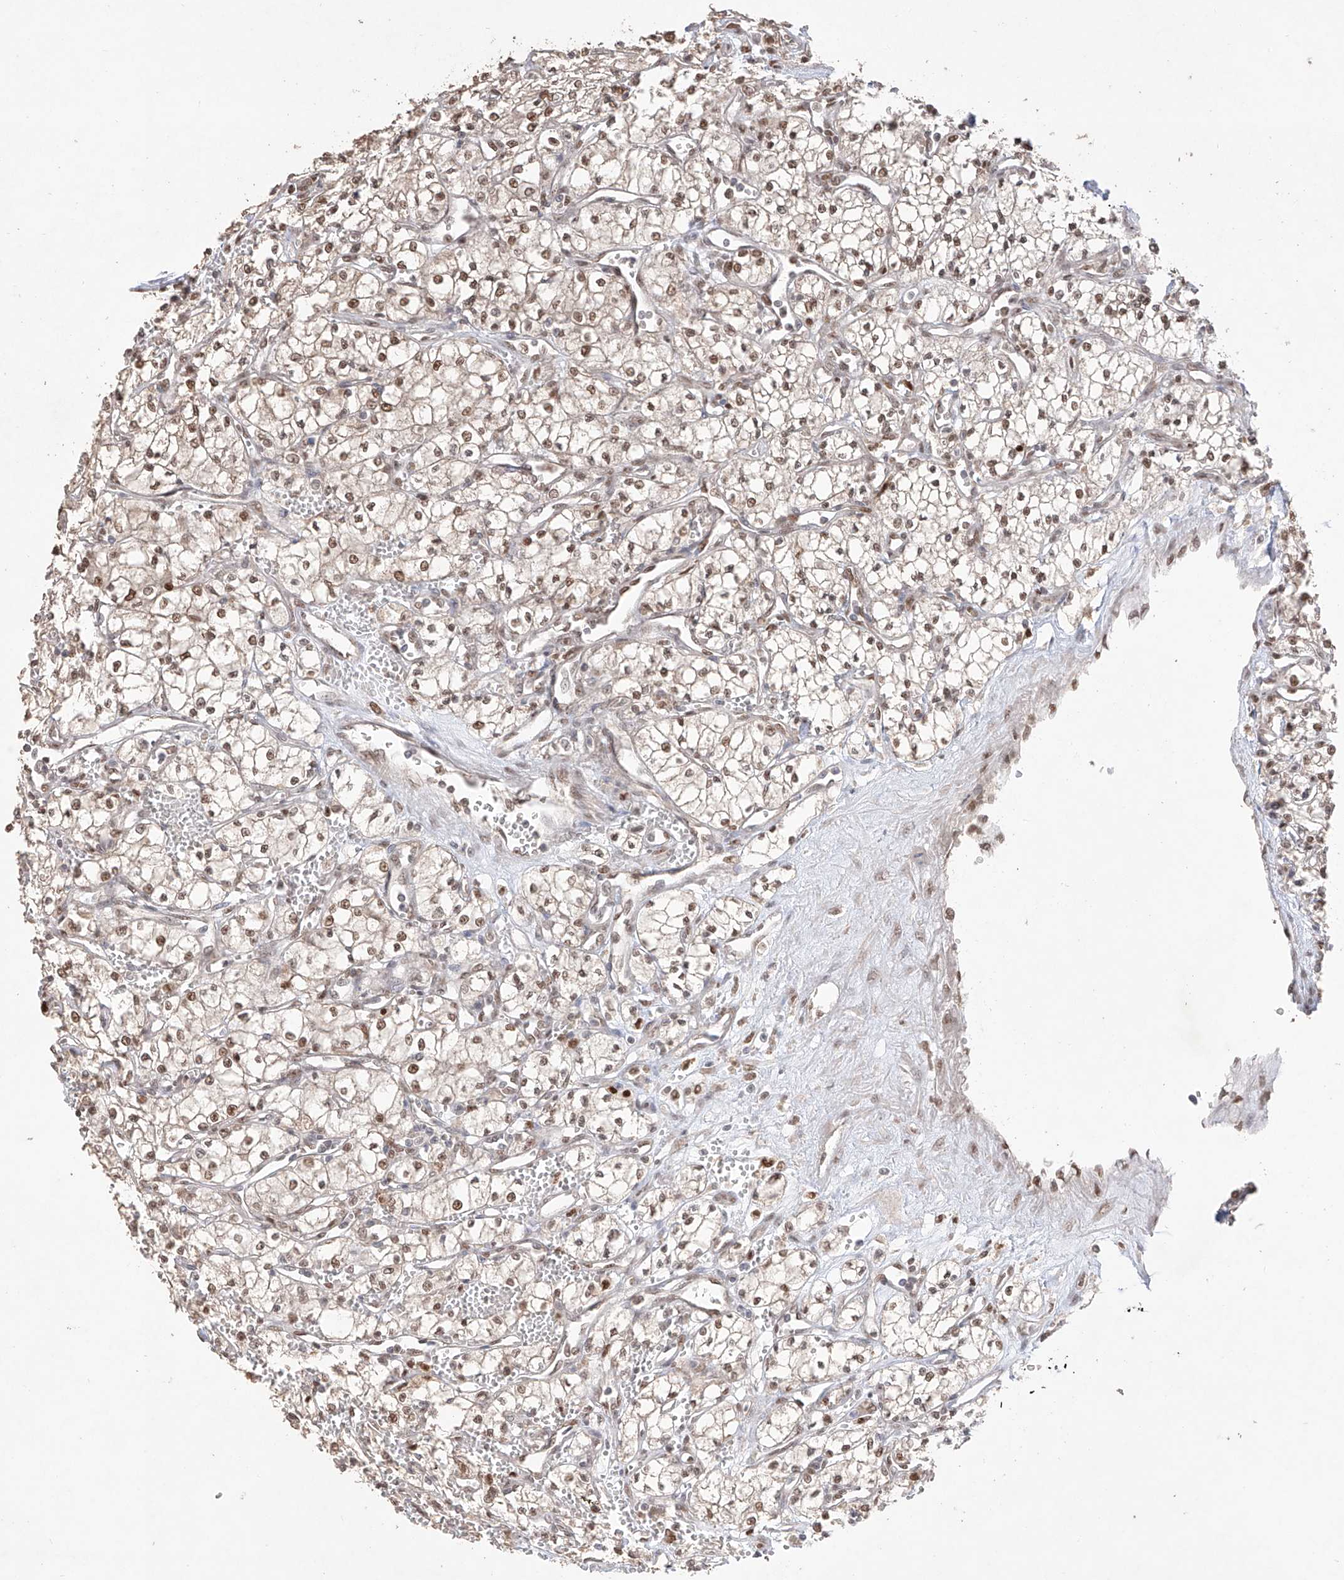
{"staining": {"intensity": "moderate", "quantity": ">75%", "location": "nuclear"}, "tissue": "renal cancer", "cell_type": "Tumor cells", "image_type": "cancer", "snomed": [{"axis": "morphology", "description": "Adenocarcinoma, NOS"}, {"axis": "topography", "description": "Kidney"}], "caption": "Renal cancer stained with IHC displays moderate nuclear staining in approximately >75% of tumor cells.", "gene": "APIP", "patient": {"sex": "male", "age": 59}}